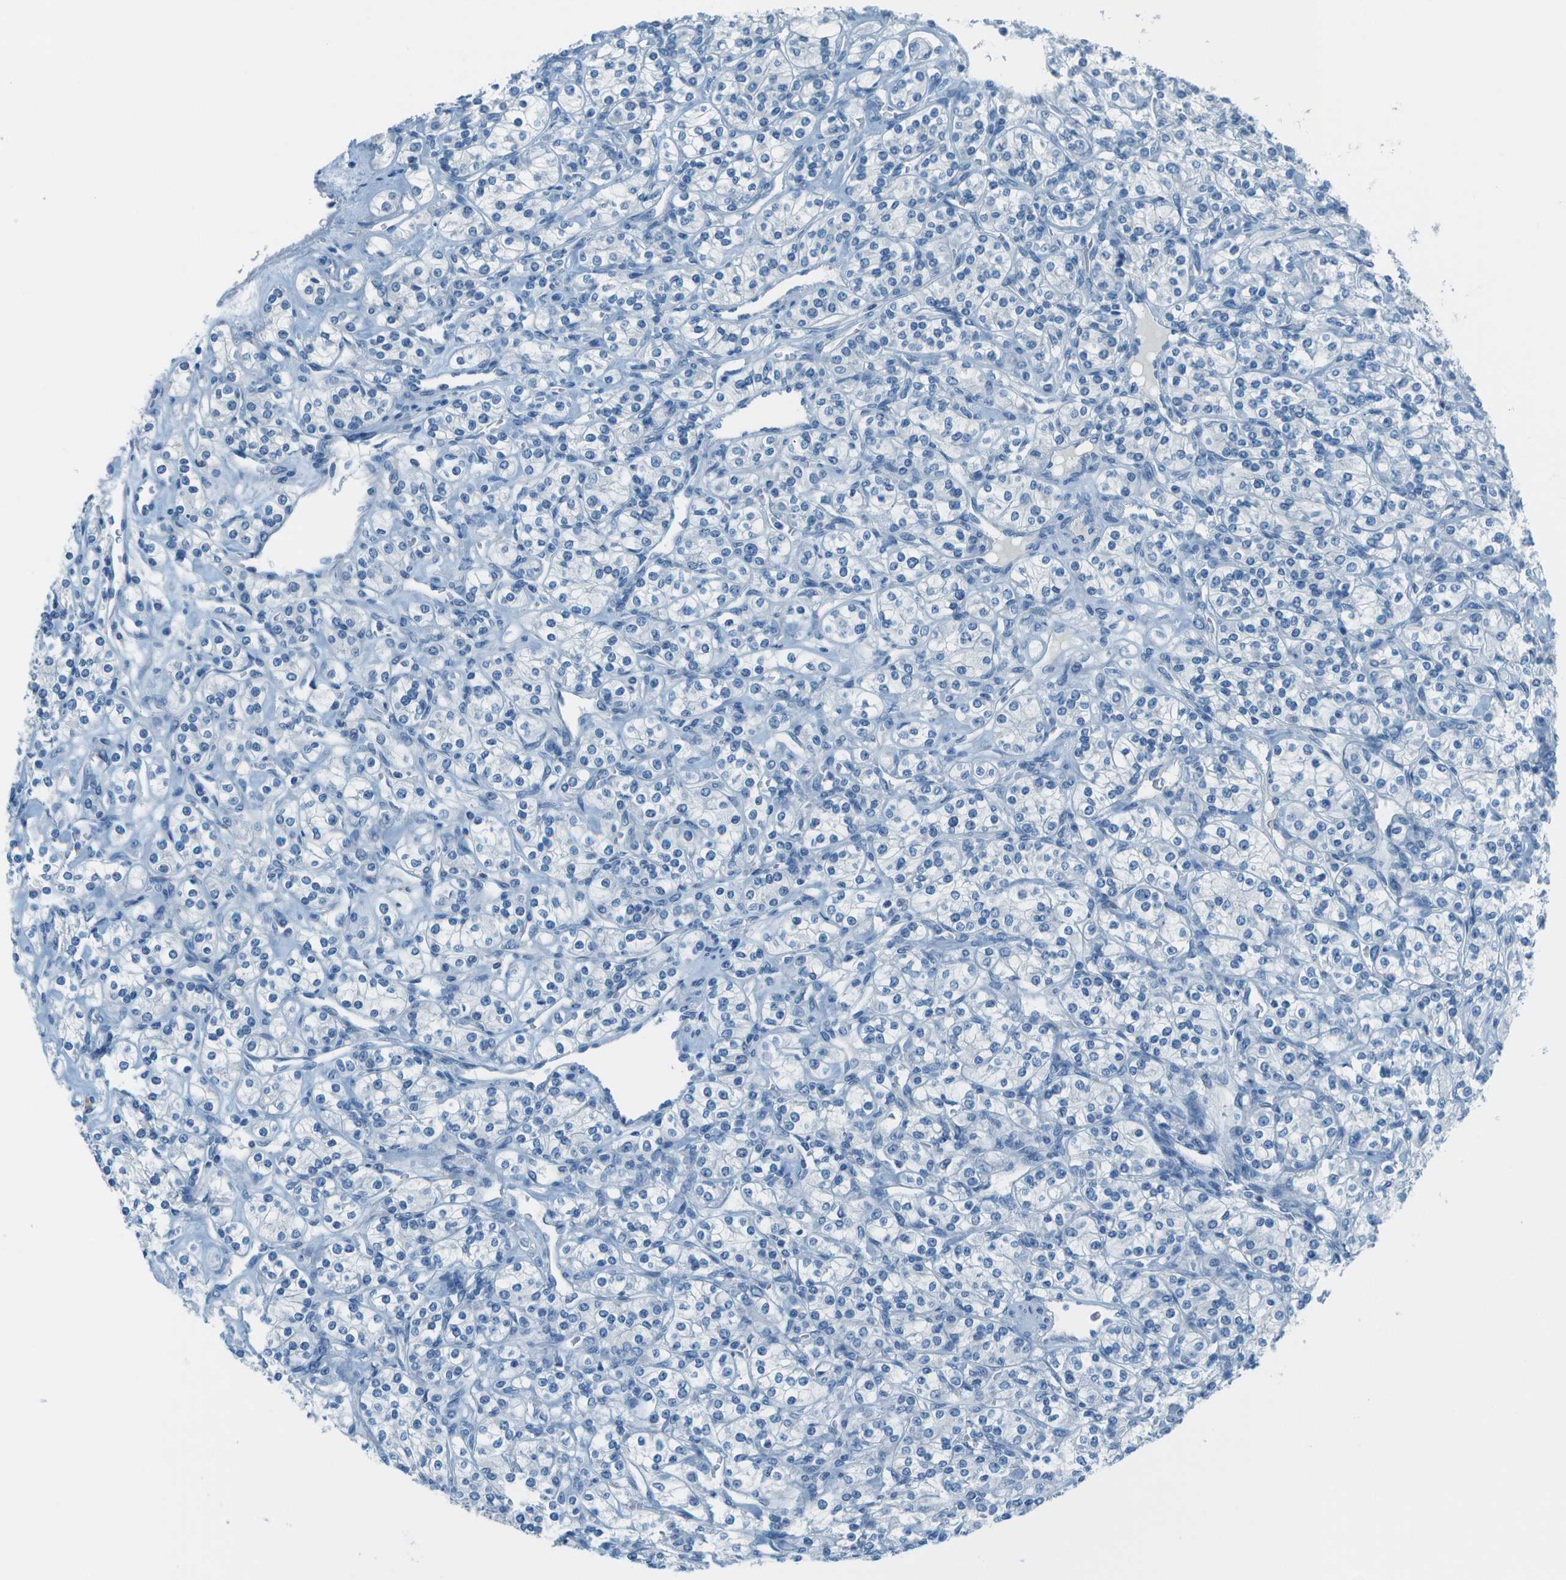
{"staining": {"intensity": "negative", "quantity": "none", "location": "none"}, "tissue": "renal cancer", "cell_type": "Tumor cells", "image_type": "cancer", "snomed": [{"axis": "morphology", "description": "Adenocarcinoma, NOS"}, {"axis": "topography", "description": "Kidney"}], "caption": "This image is of renal cancer (adenocarcinoma) stained with immunohistochemistry to label a protein in brown with the nuclei are counter-stained blue. There is no expression in tumor cells.", "gene": "FGF1", "patient": {"sex": "male", "age": 77}}